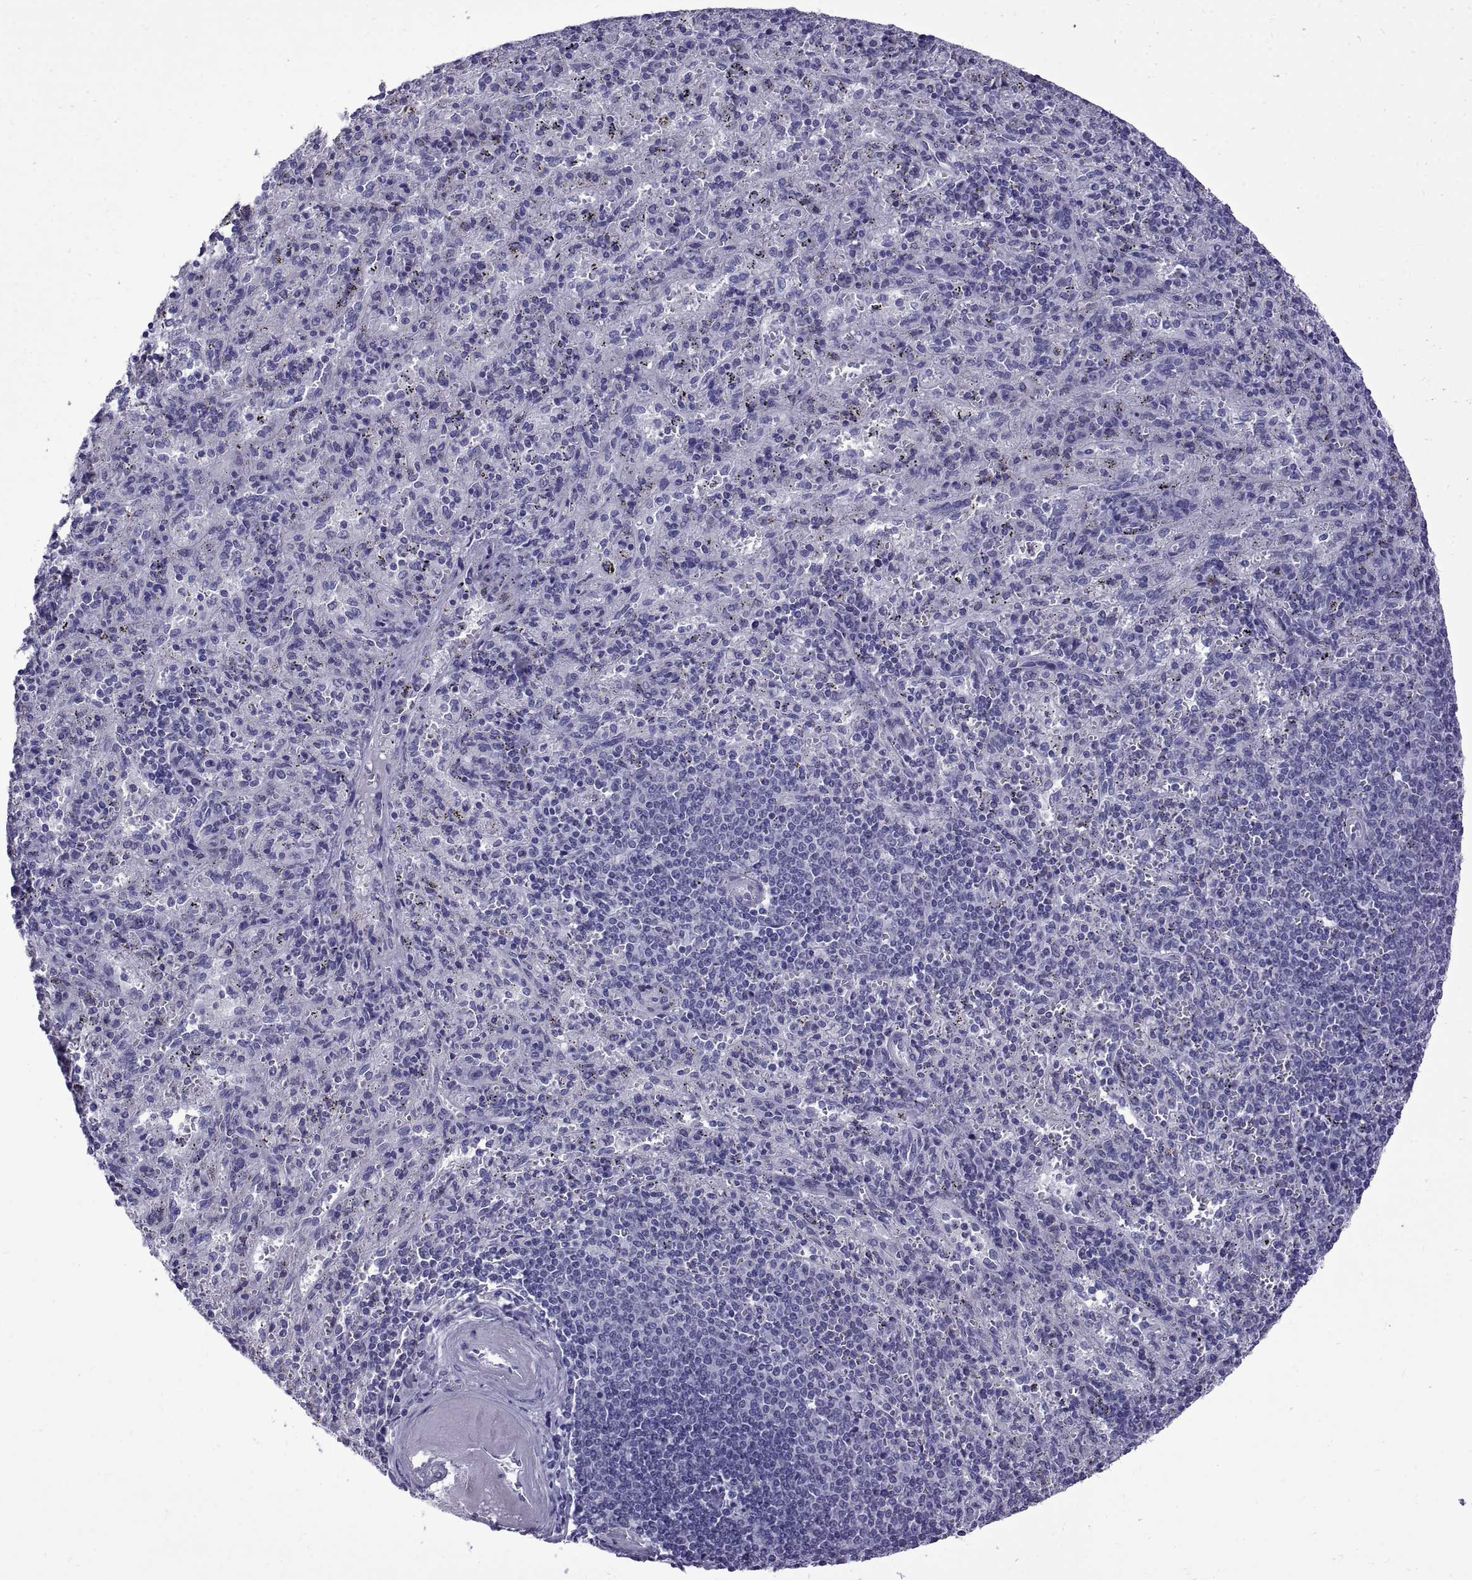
{"staining": {"intensity": "negative", "quantity": "none", "location": "none"}, "tissue": "spleen", "cell_type": "Cells in red pulp", "image_type": "normal", "snomed": [{"axis": "morphology", "description": "Normal tissue, NOS"}, {"axis": "topography", "description": "Spleen"}], "caption": "Histopathology image shows no protein positivity in cells in red pulp of normal spleen. The staining was performed using DAB (3,3'-diaminobenzidine) to visualize the protein expression in brown, while the nuclei were stained in blue with hematoxylin (Magnification: 20x).", "gene": "SPDYE10", "patient": {"sex": "male", "age": 57}}